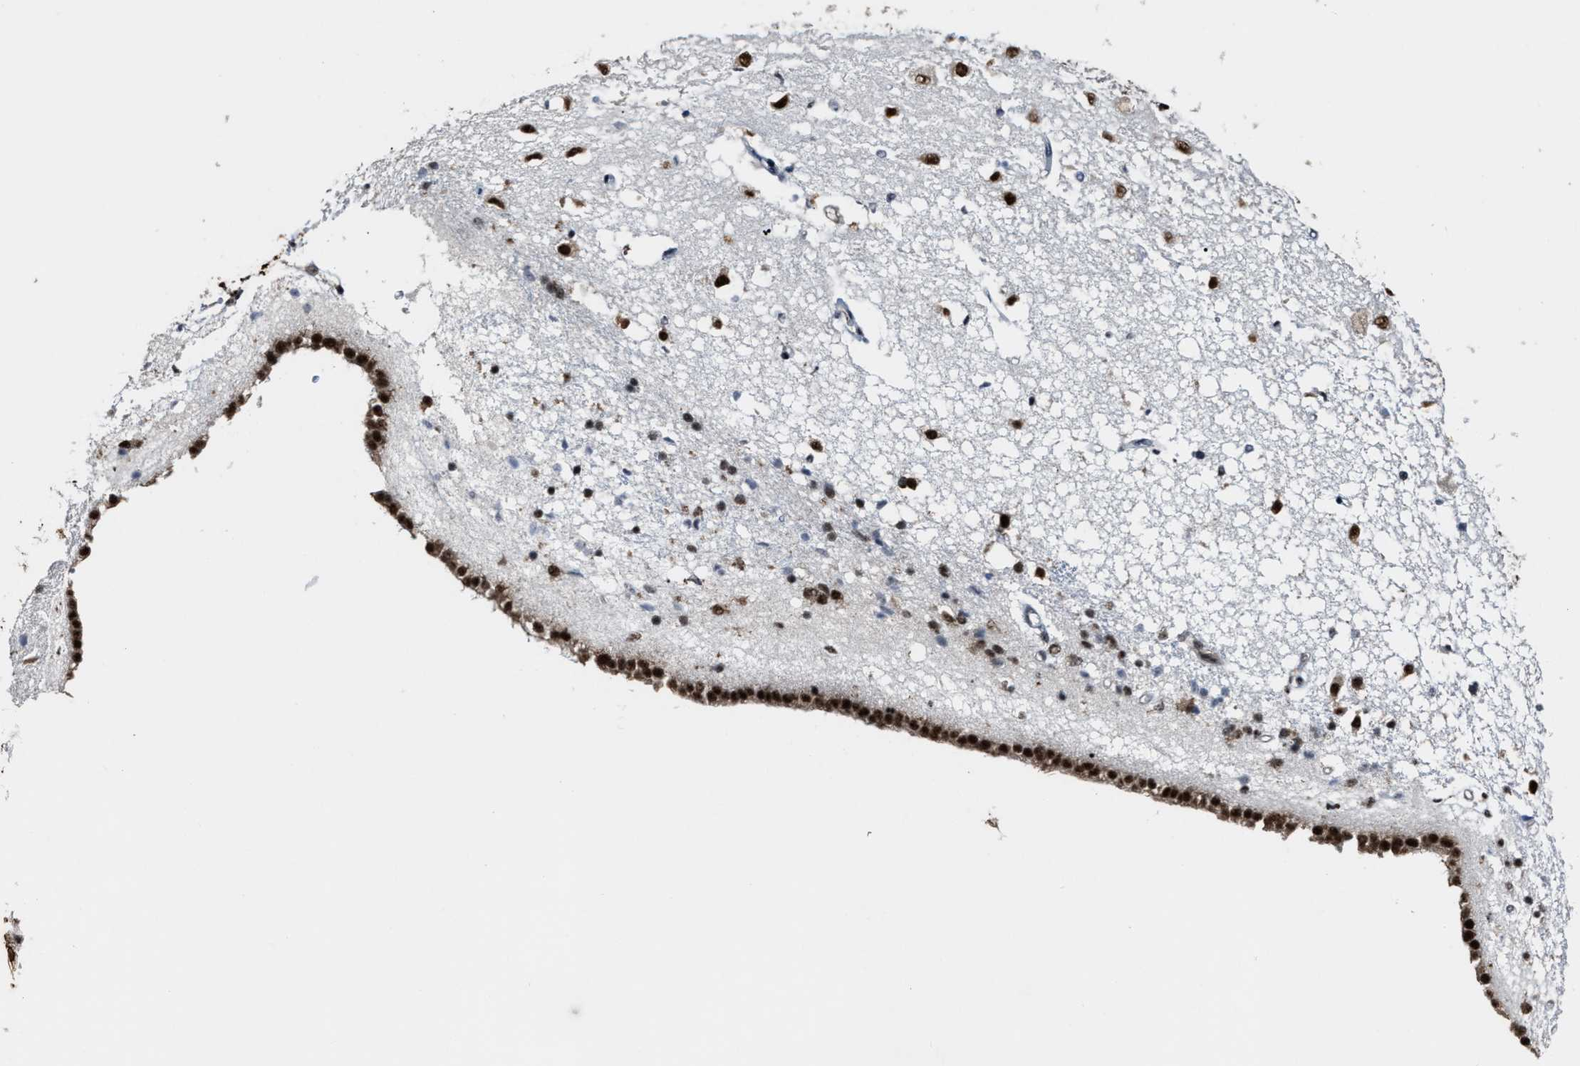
{"staining": {"intensity": "strong", "quantity": "25%-75%", "location": "nuclear"}, "tissue": "caudate", "cell_type": "Glial cells", "image_type": "normal", "snomed": [{"axis": "morphology", "description": "Normal tissue, NOS"}, {"axis": "topography", "description": "Lateral ventricle wall"}], "caption": "Caudate stained with immunohistochemistry (IHC) displays strong nuclear staining in about 25%-75% of glial cells.", "gene": "DDX5", "patient": {"sex": "male", "age": 45}}